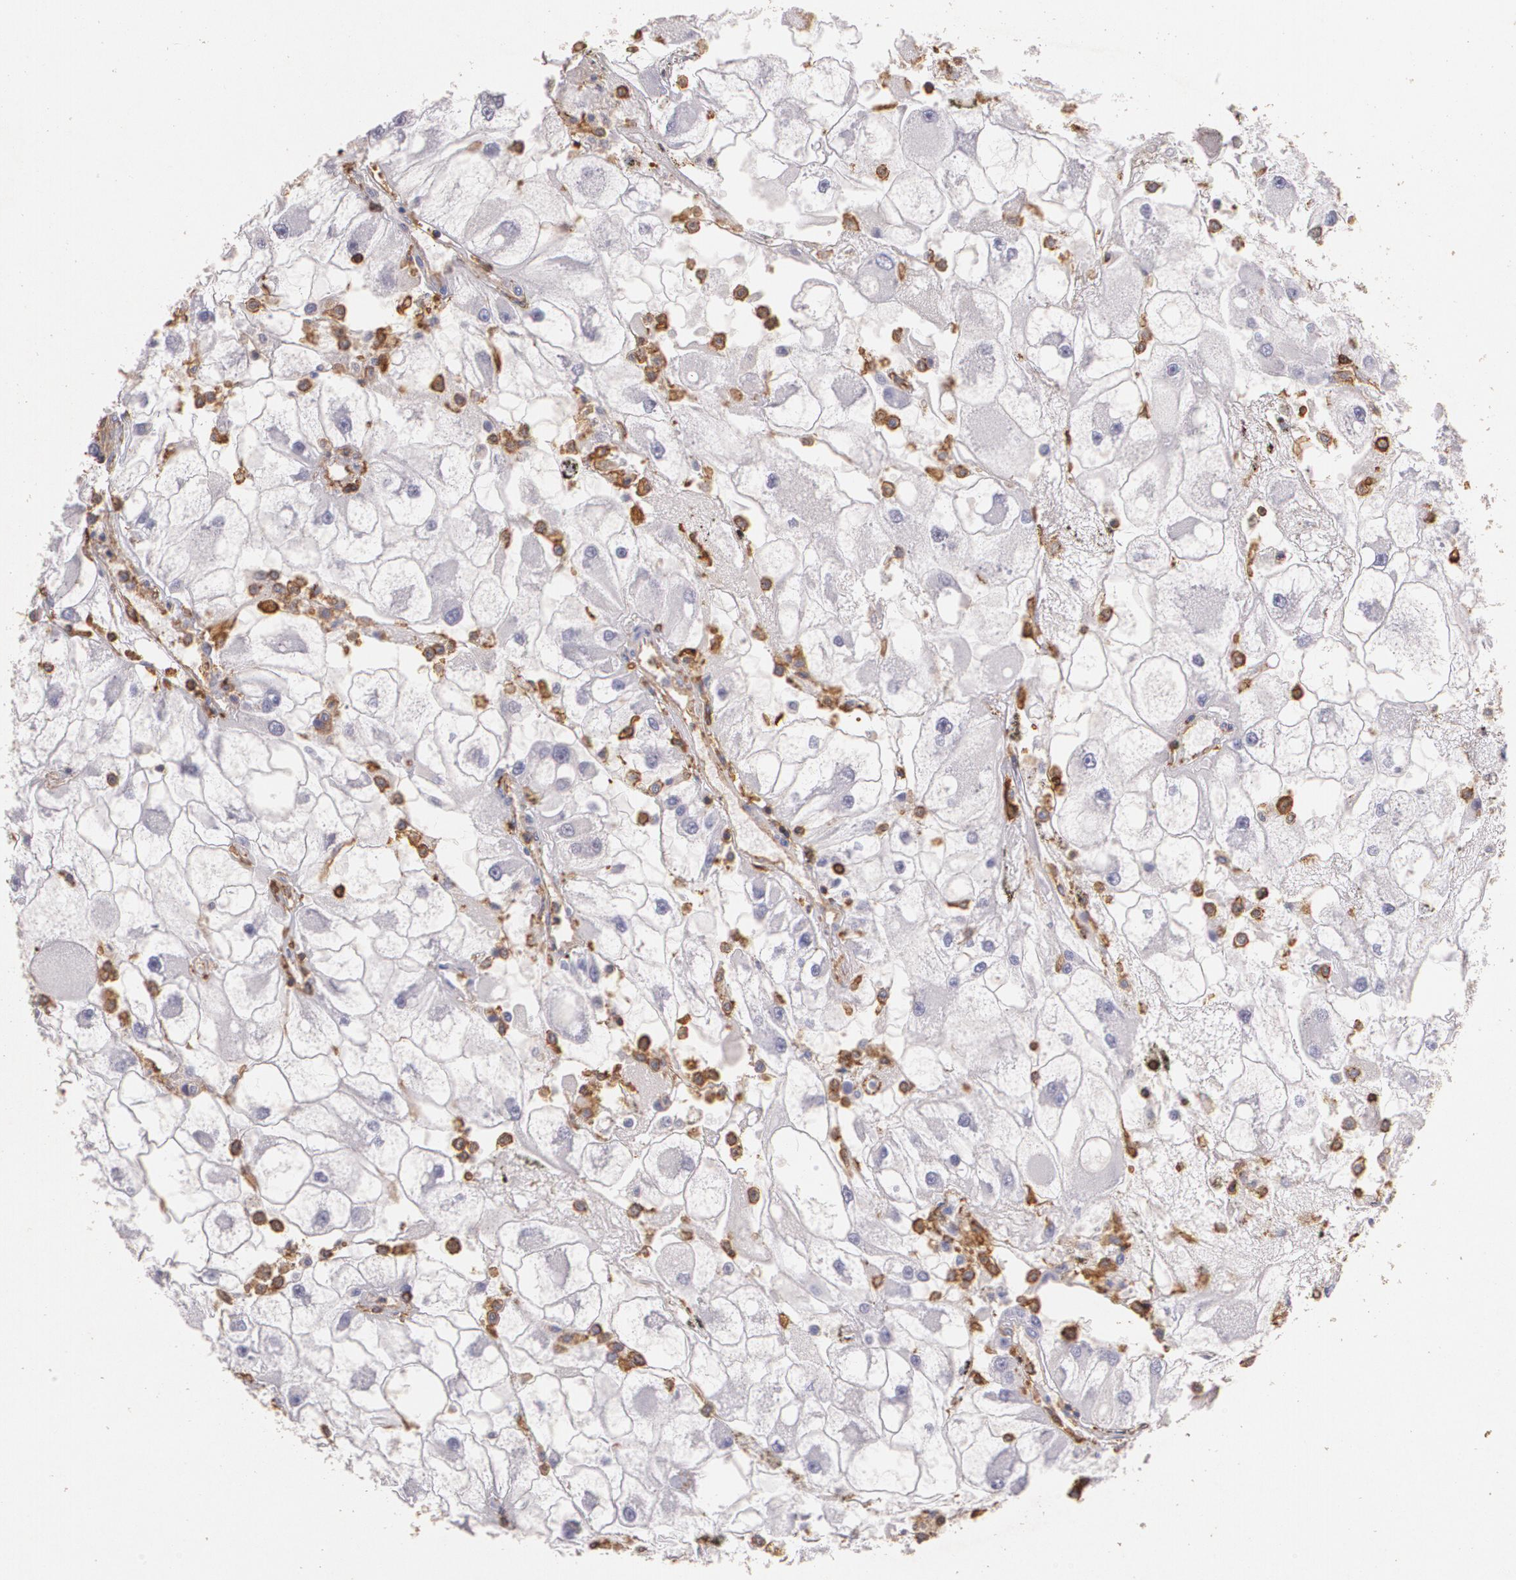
{"staining": {"intensity": "negative", "quantity": "none", "location": "none"}, "tissue": "renal cancer", "cell_type": "Tumor cells", "image_type": "cancer", "snomed": [{"axis": "morphology", "description": "Adenocarcinoma, NOS"}, {"axis": "topography", "description": "Kidney"}], "caption": "DAB immunohistochemical staining of renal cancer demonstrates no significant expression in tumor cells.", "gene": "TGFBR1", "patient": {"sex": "female", "age": 73}}